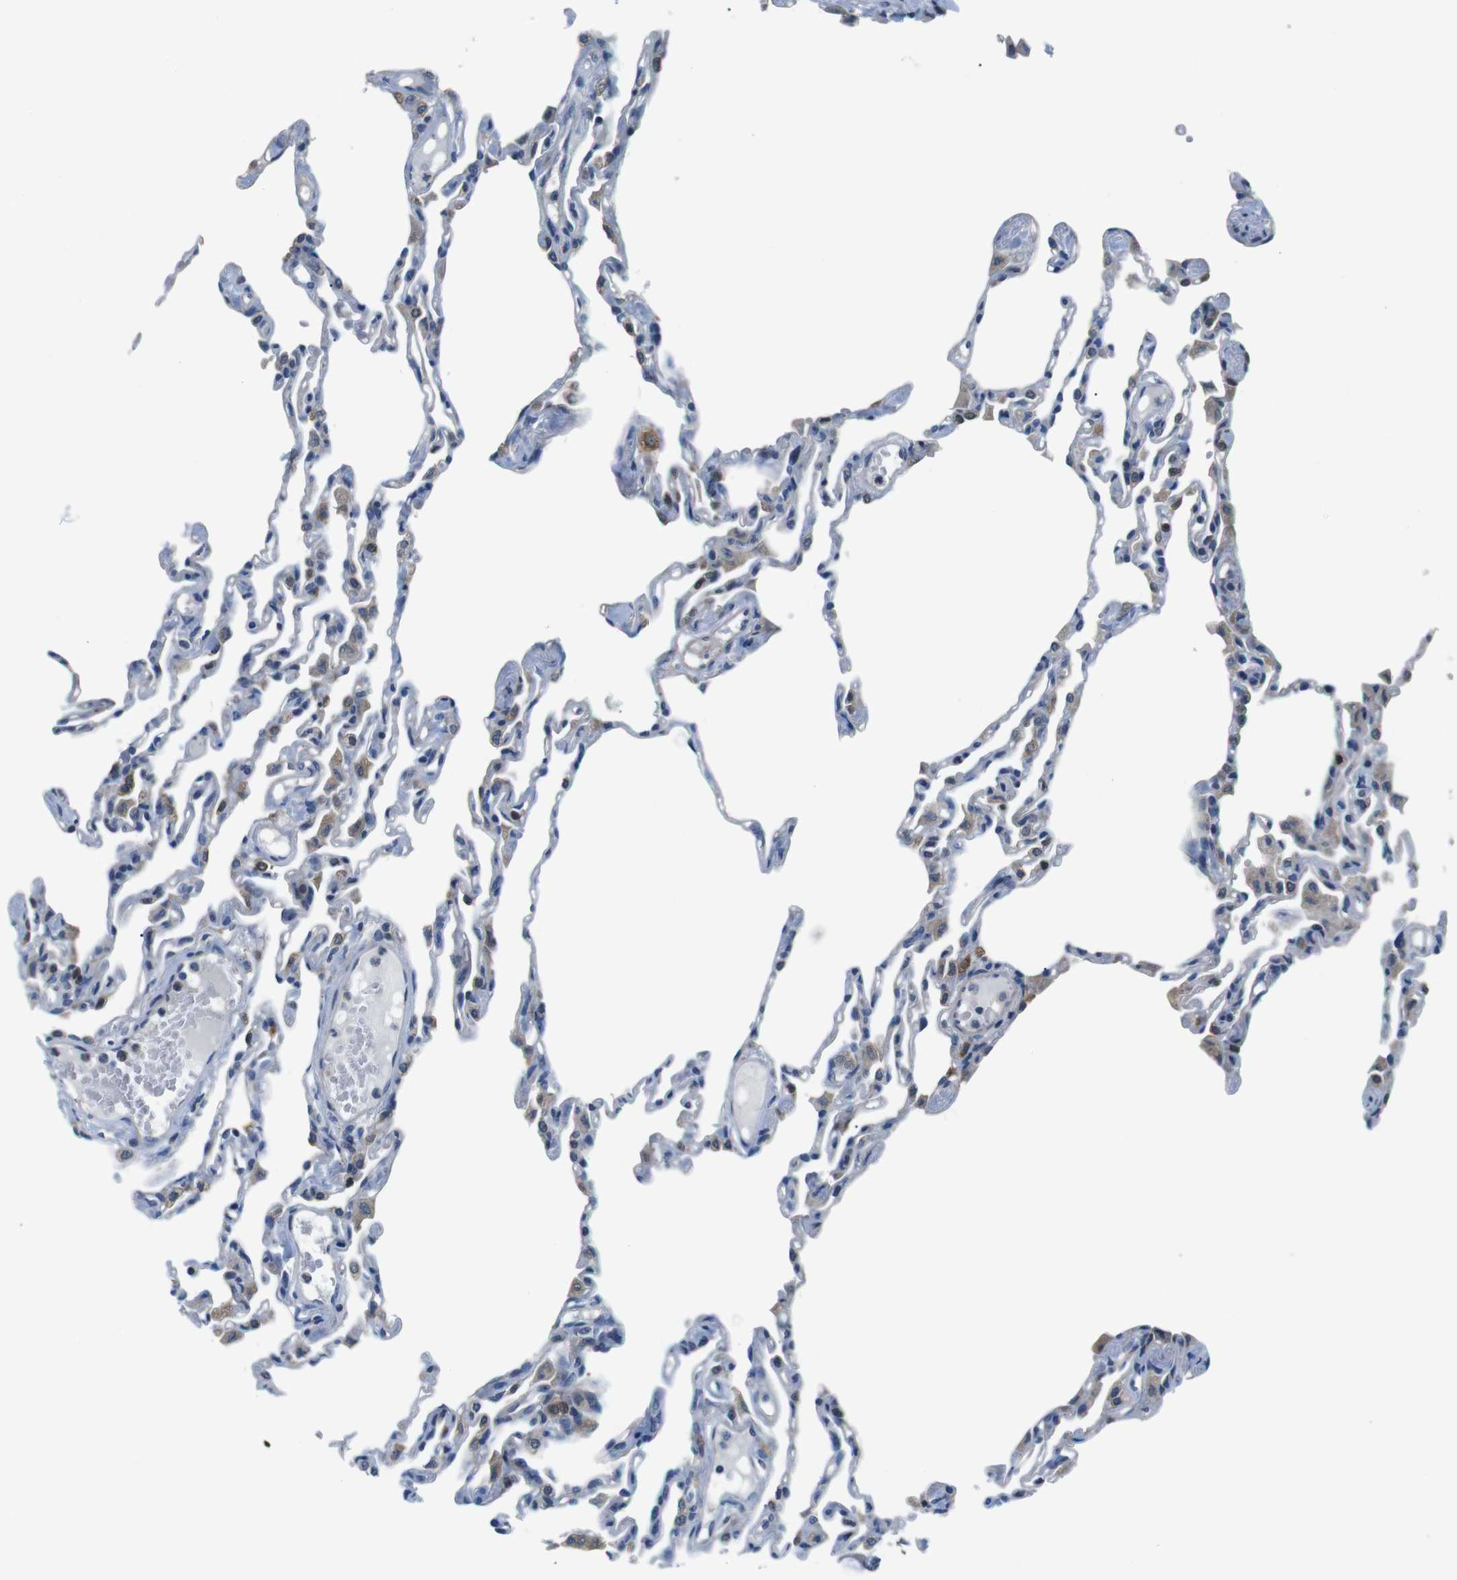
{"staining": {"intensity": "negative", "quantity": "none", "location": "none"}, "tissue": "lung", "cell_type": "Alveolar cells", "image_type": "normal", "snomed": [{"axis": "morphology", "description": "Normal tissue, NOS"}, {"axis": "topography", "description": "Lung"}], "caption": "Alveolar cells show no significant protein positivity in normal lung.", "gene": "JAK1", "patient": {"sex": "female", "age": 49}}